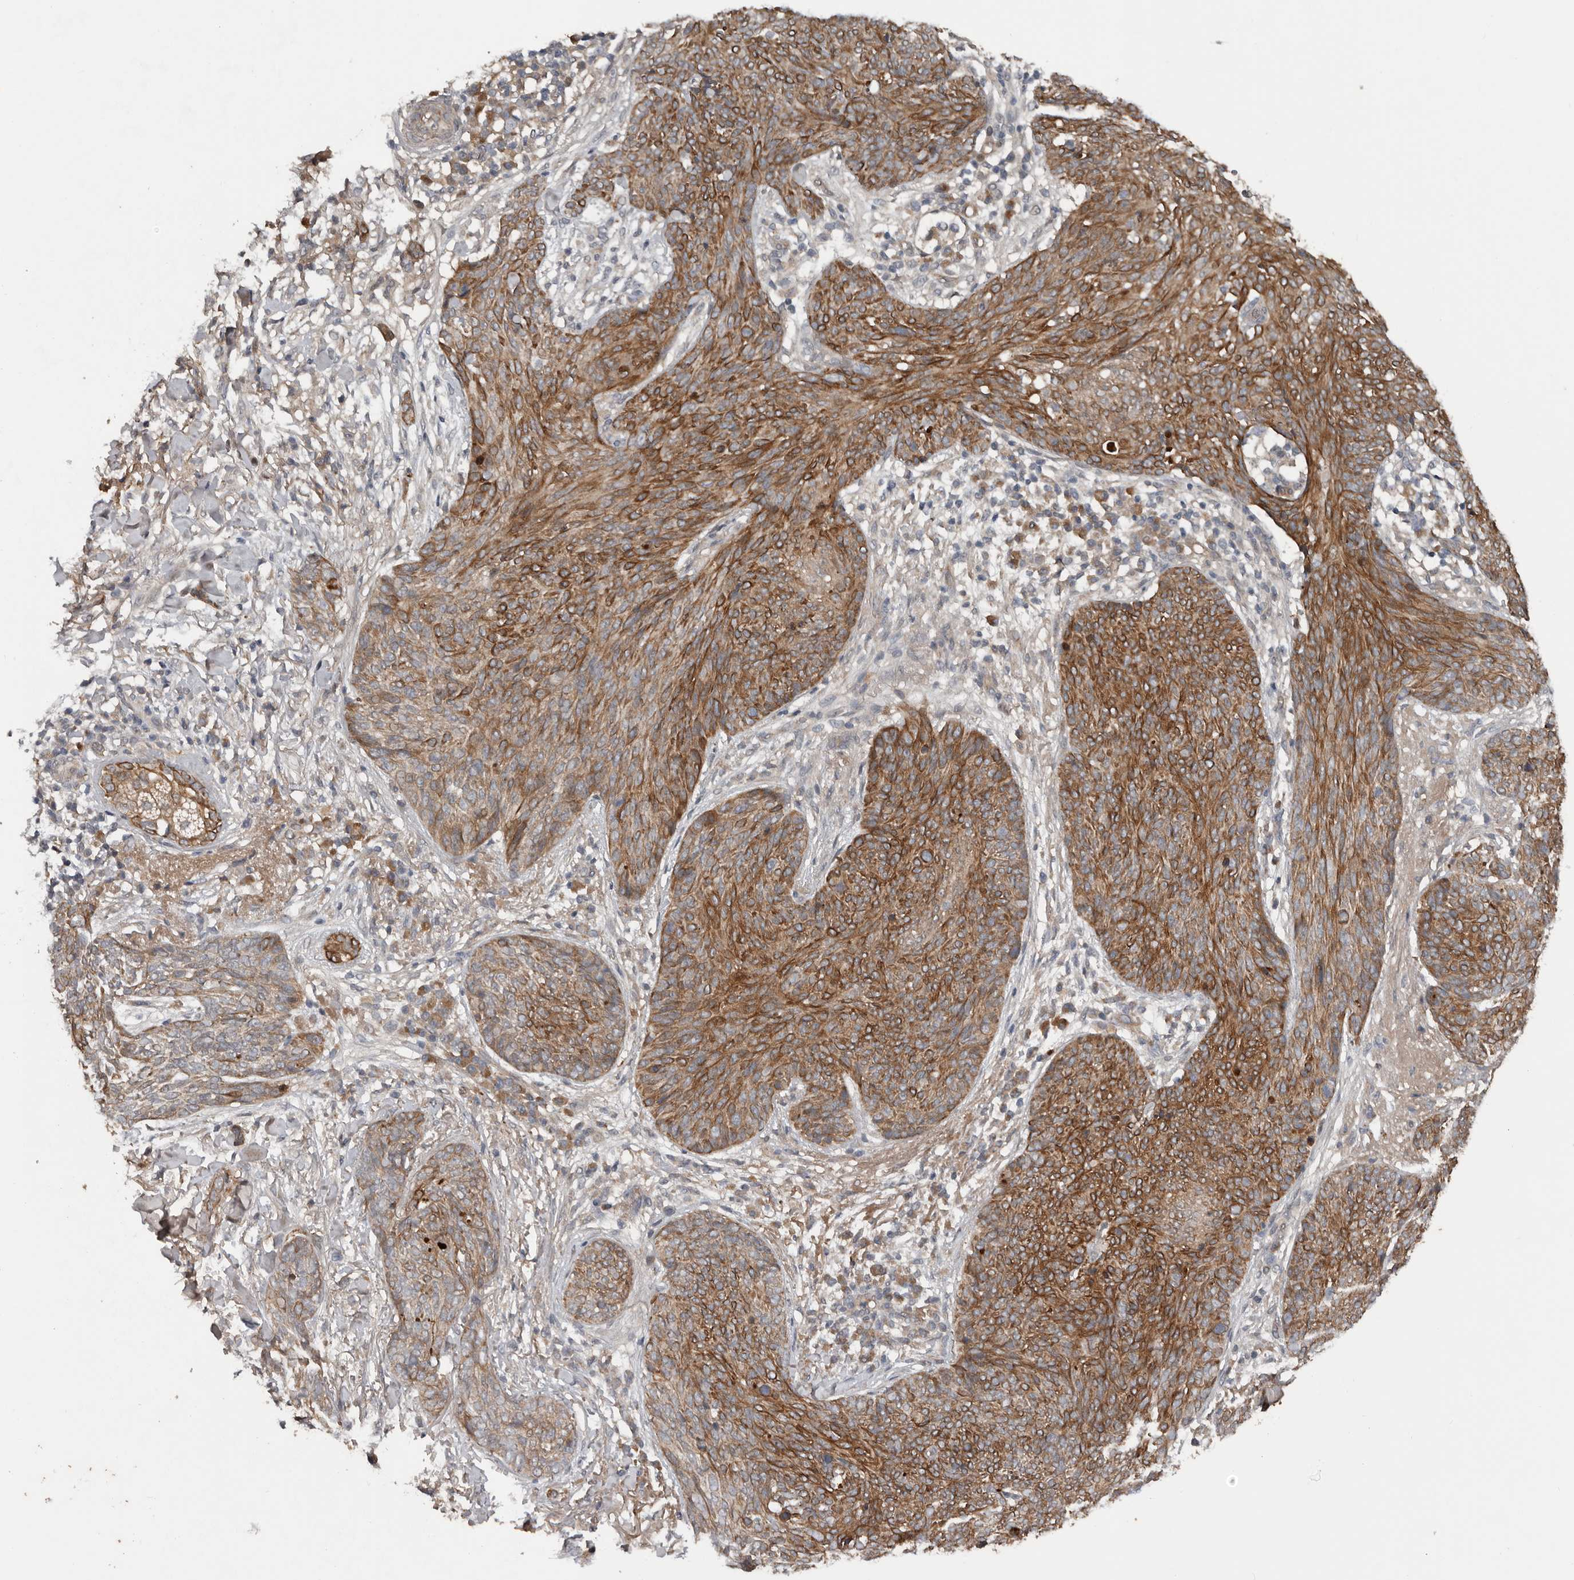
{"staining": {"intensity": "strong", "quantity": ">75%", "location": "cytoplasmic/membranous"}, "tissue": "skin cancer", "cell_type": "Tumor cells", "image_type": "cancer", "snomed": [{"axis": "morphology", "description": "Basal cell carcinoma"}, {"axis": "topography", "description": "Skin"}], "caption": "Brown immunohistochemical staining in human skin basal cell carcinoma demonstrates strong cytoplasmic/membranous expression in about >75% of tumor cells.", "gene": "DNAJB4", "patient": {"sex": "male", "age": 85}}